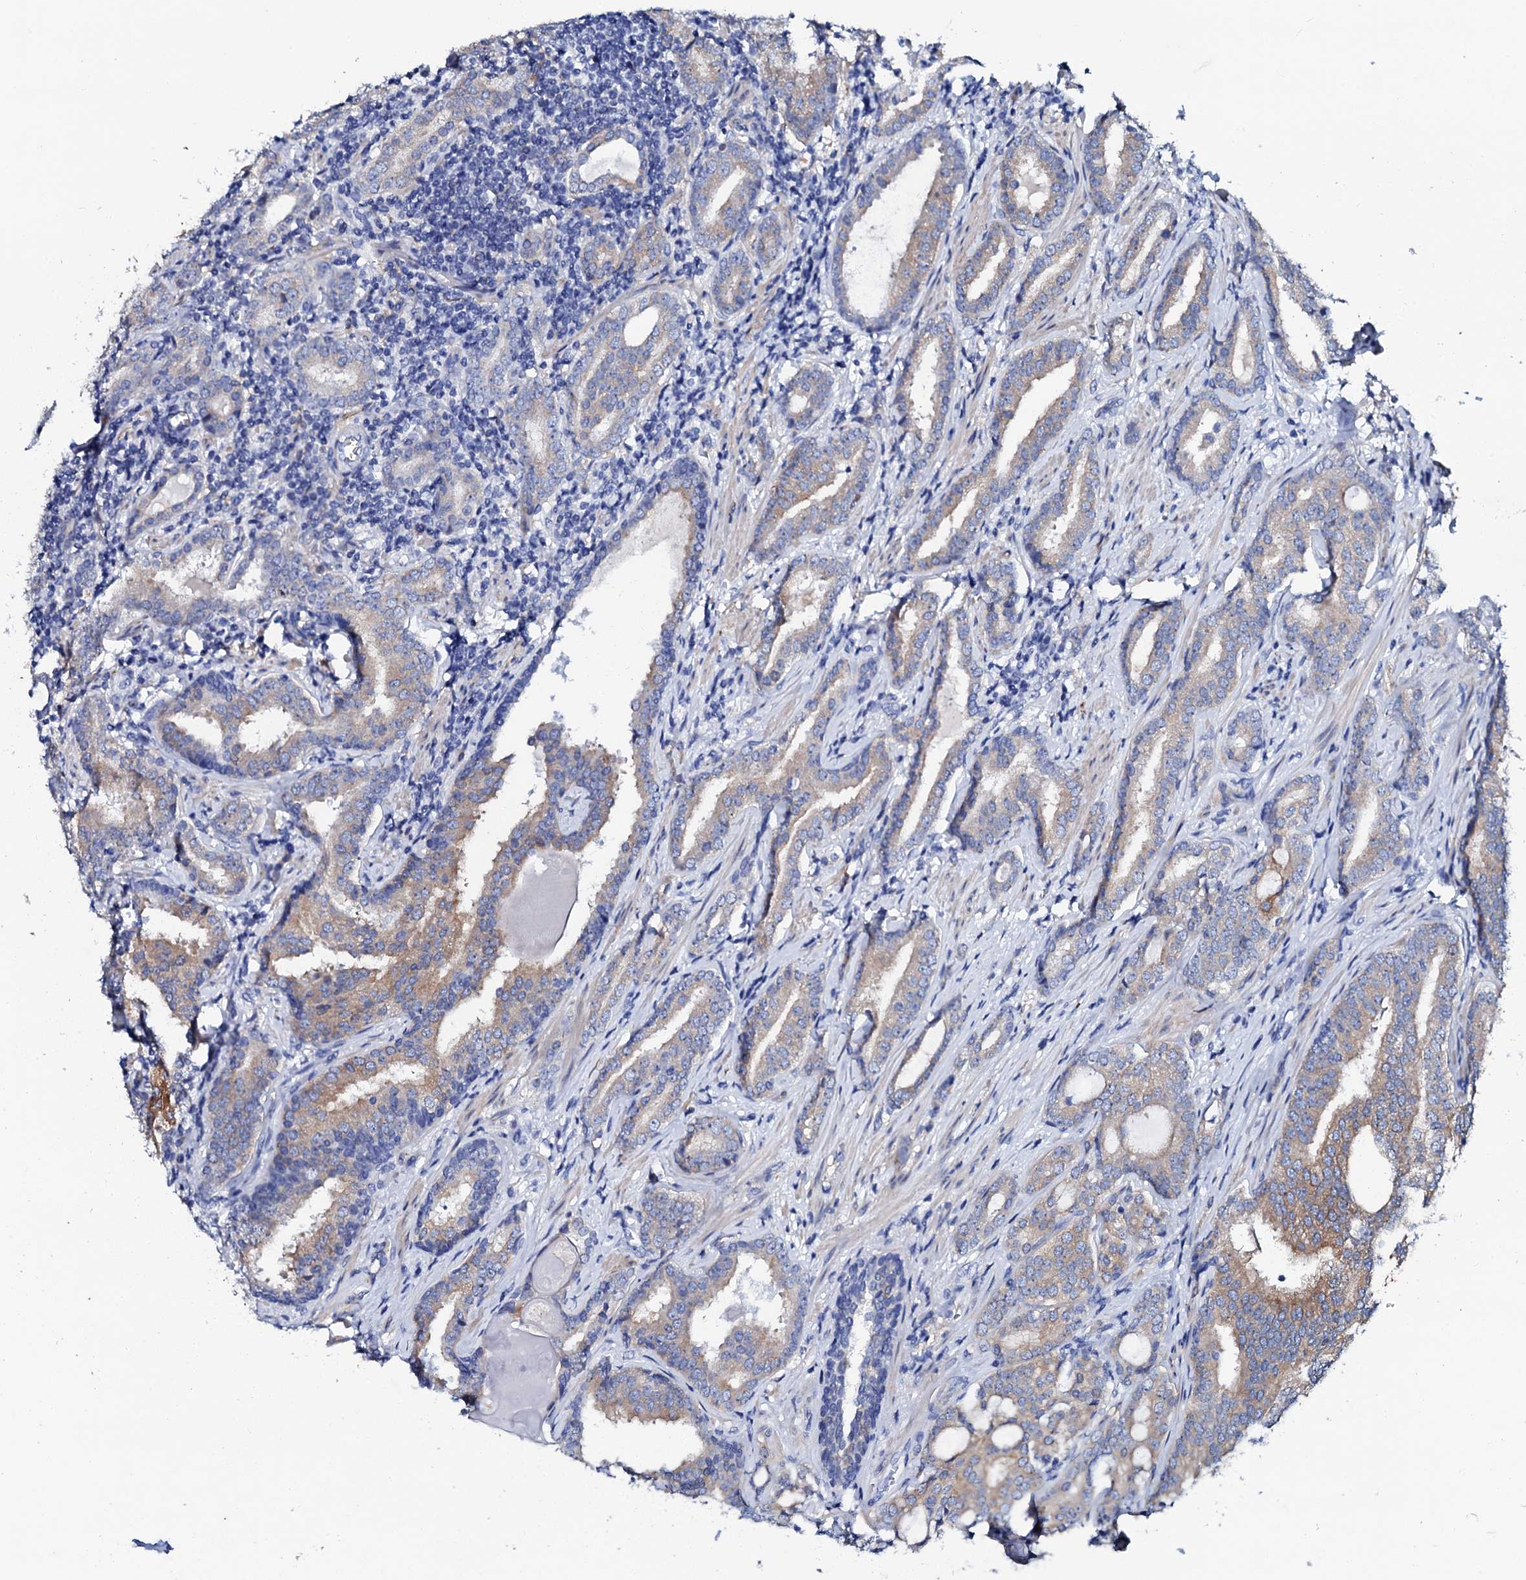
{"staining": {"intensity": "moderate", "quantity": ">75%", "location": "cytoplasmic/membranous"}, "tissue": "prostate cancer", "cell_type": "Tumor cells", "image_type": "cancer", "snomed": [{"axis": "morphology", "description": "Adenocarcinoma, High grade"}, {"axis": "topography", "description": "Prostate"}], "caption": "Immunohistochemical staining of prostate cancer reveals medium levels of moderate cytoplasmic/membranous staining in approximately >75% of tumor cells.", "gene": "GLB1L3", "patient": {"sex": "male", "age": 63}}